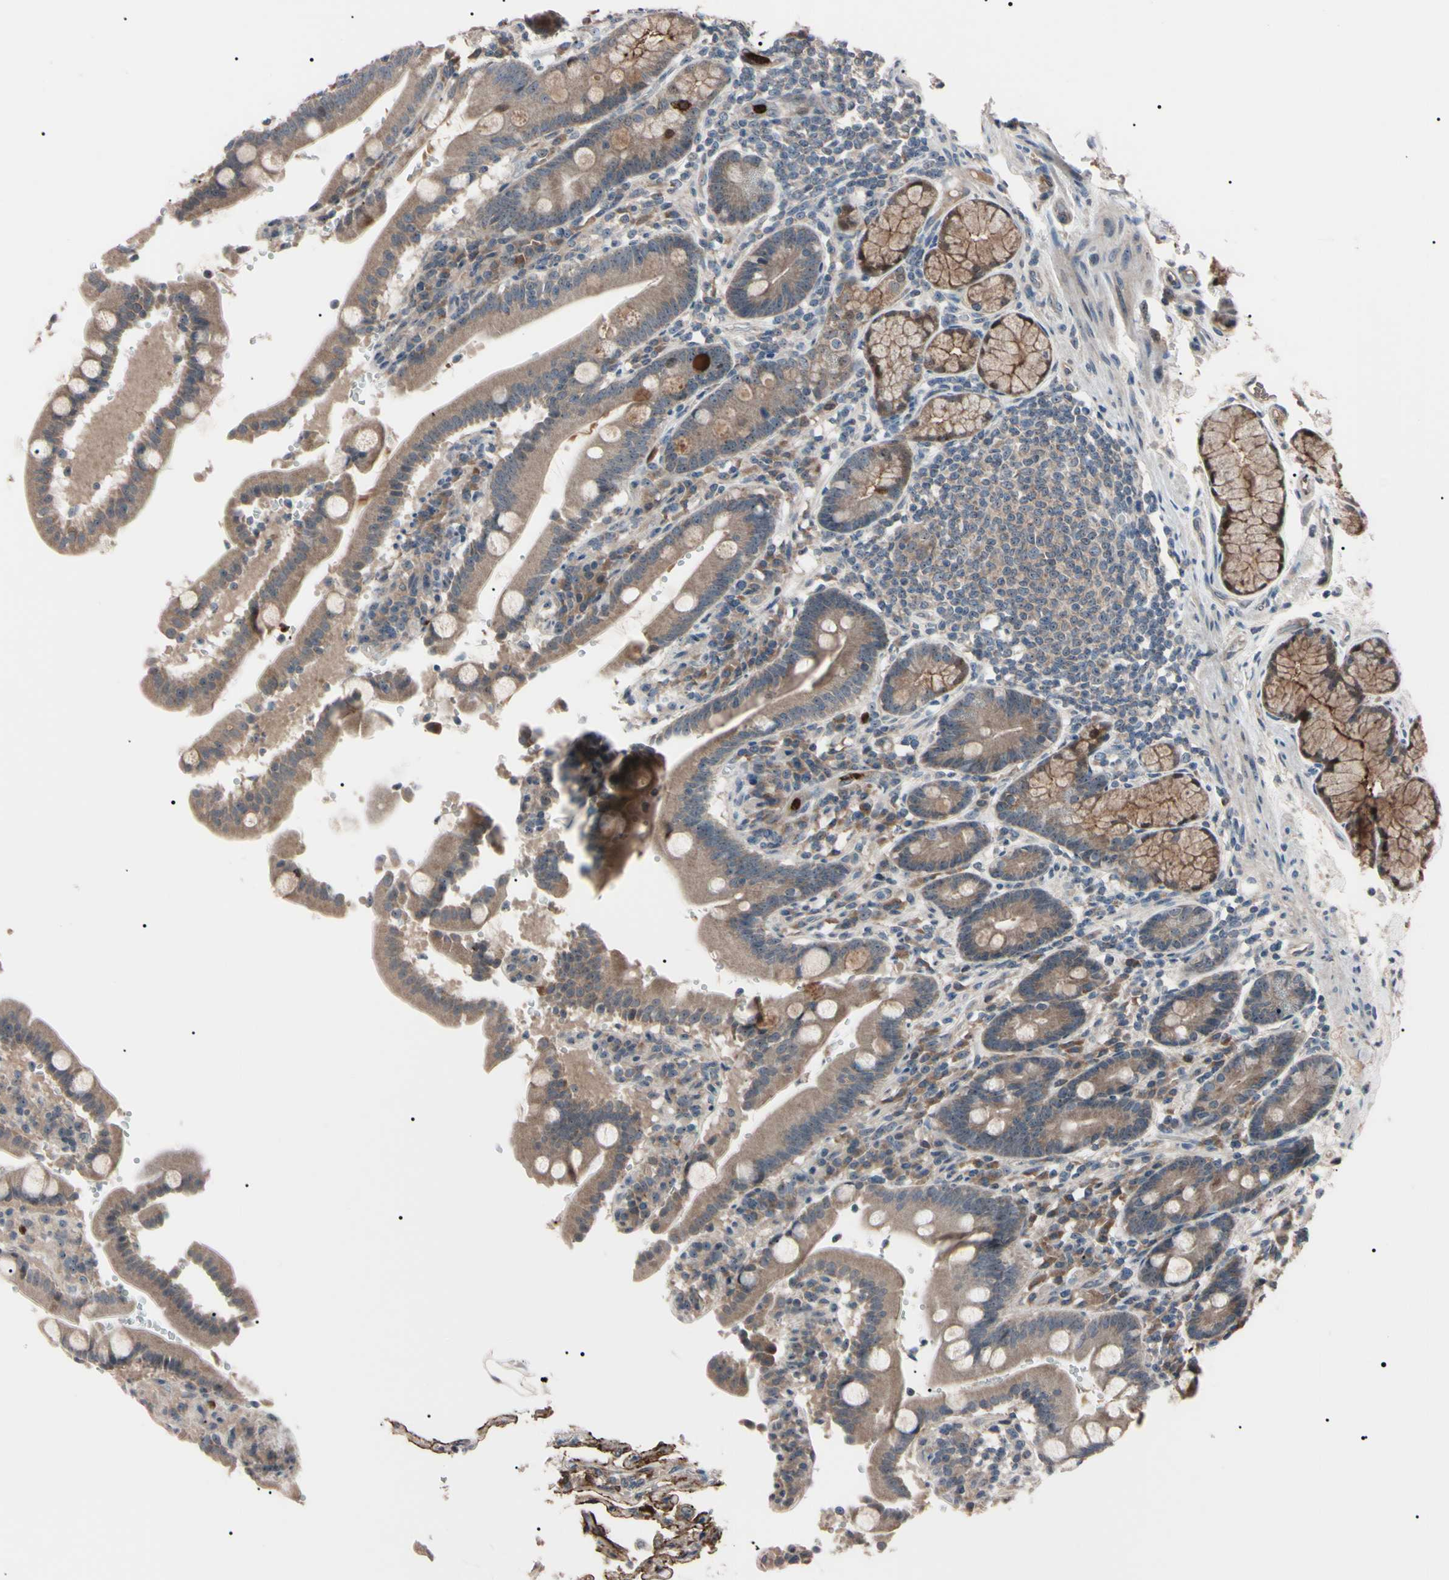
{"staining": {"intensity": "moderate", "quantity": ">75%", "location": "cytoplasmic/membranous"}, "tissue": "duodenum", "cell_type": "Glandular cells", "image_type": "normal", "snomed": [{"axis": "morphology", "description": "Normal tissue, NOS"}, {"axis": "topography", "description": "Small intestine, NOS"}], "caption": "A medium amount of moderate cytoplasmic/membranous expression is present in approximately >75% of glandular cells in normal duodenum.", "gene": "TRAF5", "patient": {"sex": "female", "age": 71}}